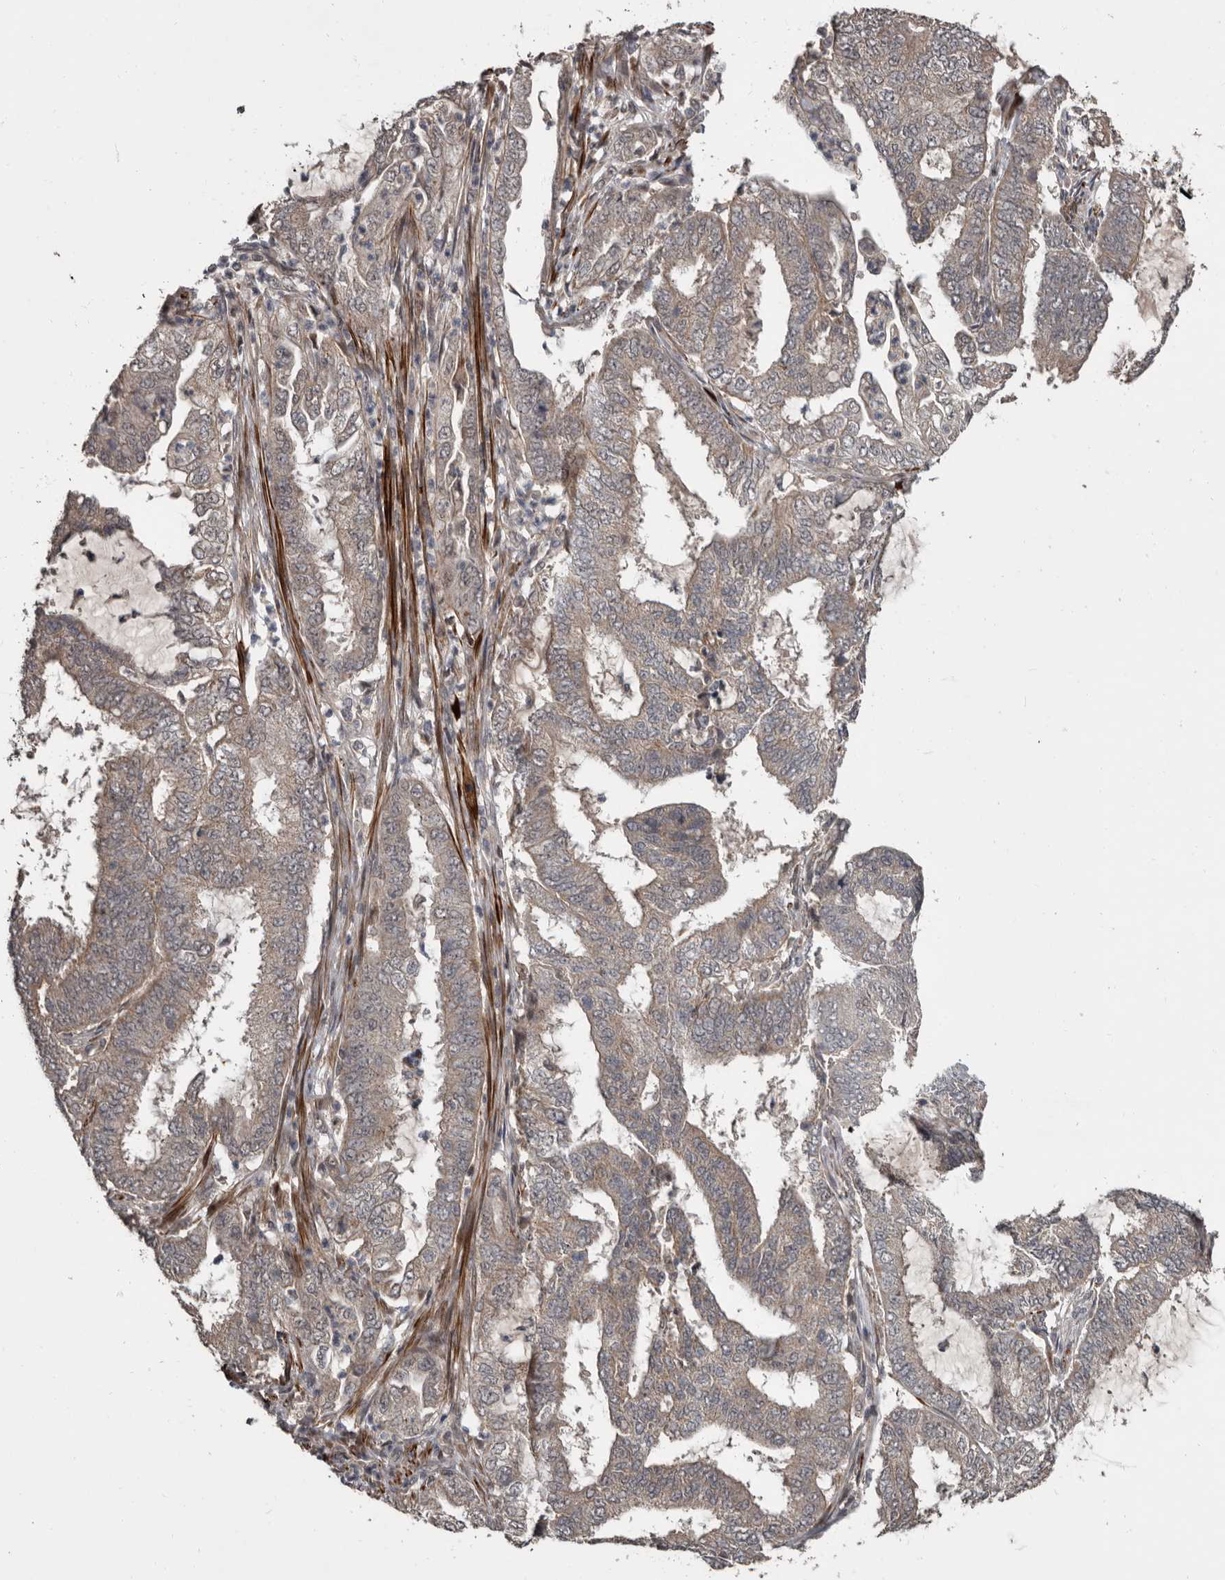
{"staining": {"intensity": "weak", "quantity": "<25%", "location": "cytoplasmic/membranous"}, "tissue": "endometrial cancer", "cell_type": "Tumor cells", "image_type": "cancer", "snomed": [{"axis": "morphology", "description": "Adenocarcinoma, NOS"}, {"axis": "topography", "description": "Endometrium"}], "caption": "DAB immunohistochemical staining of human endometrial cancer exhibits no significant positivity in tumor cells.", "gene": "FGFR4", "patient": {"sex": "female", "age": 49}}